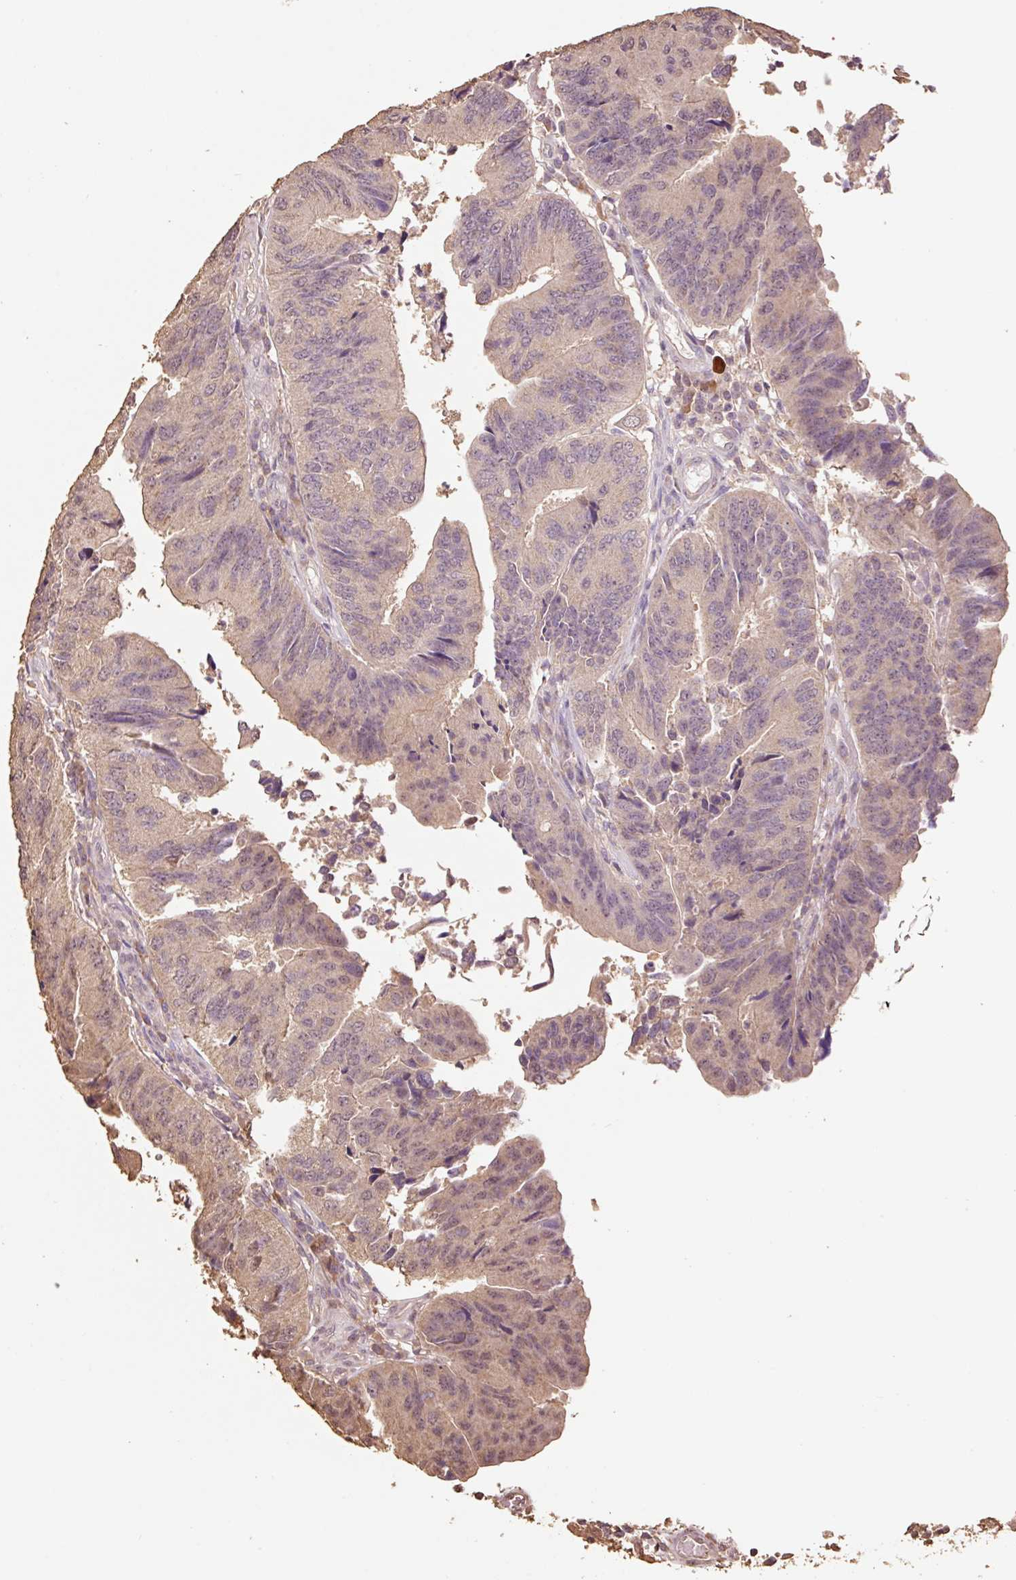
{"staining": {"intensity": "weak", "quantity": ">75%", "location": "cytoplasmic/membranous,nuclear"}, "tissue": "colorectal cancer", "cell_type": "Tumor cells", "image_type": "cancer", "snomed": [{"axis": "morphology", "description": "Adenocarcinoma, NOS"}, {"axis": "topography", "description": "Colon"}], "caption": "Colorectal cancer (adenocarcinoma) stained with a protein marker shows weak staining in tumor cells.", "gene": "HERC2", "patient": {"sex": "female", "age": 67}}